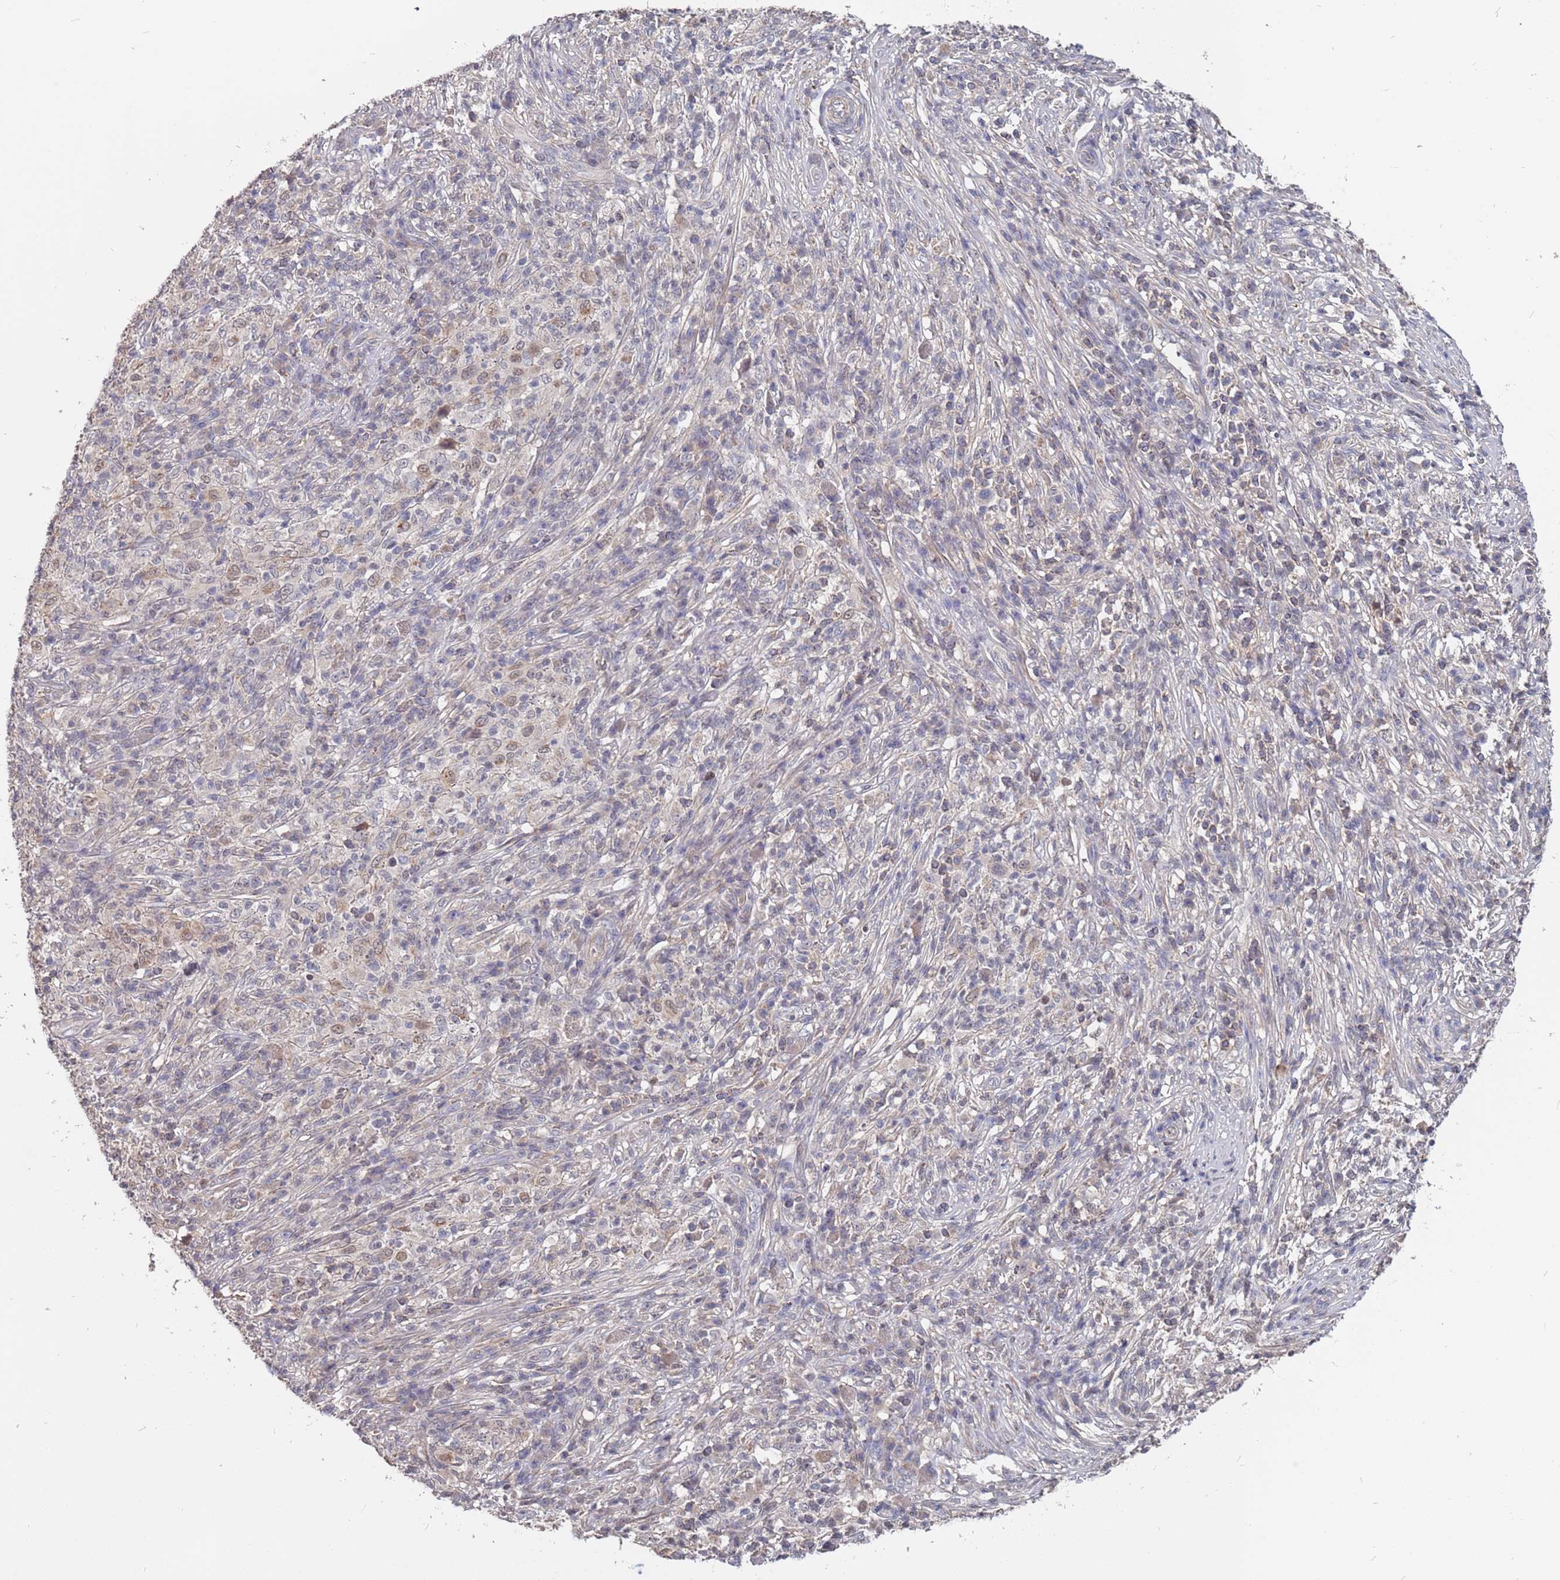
{"staining": {"intensity": "negative", "quantity": "none", "location": "none"}, "tissue": "melanoma", "cell_type": "Tumor cells", "image_type": "cancer", "snomed": [{"axis": "morphology", "description": "Malignant melanoma, NOS"}, {"axis": "topography", "description": "Skin"}], "caption": "A photomicrograph of melanoma stained for a protein shows no brown staining in tumor cells.", "gene": "TCEANC2", "patient": {"sex": "male", "age": 66}}